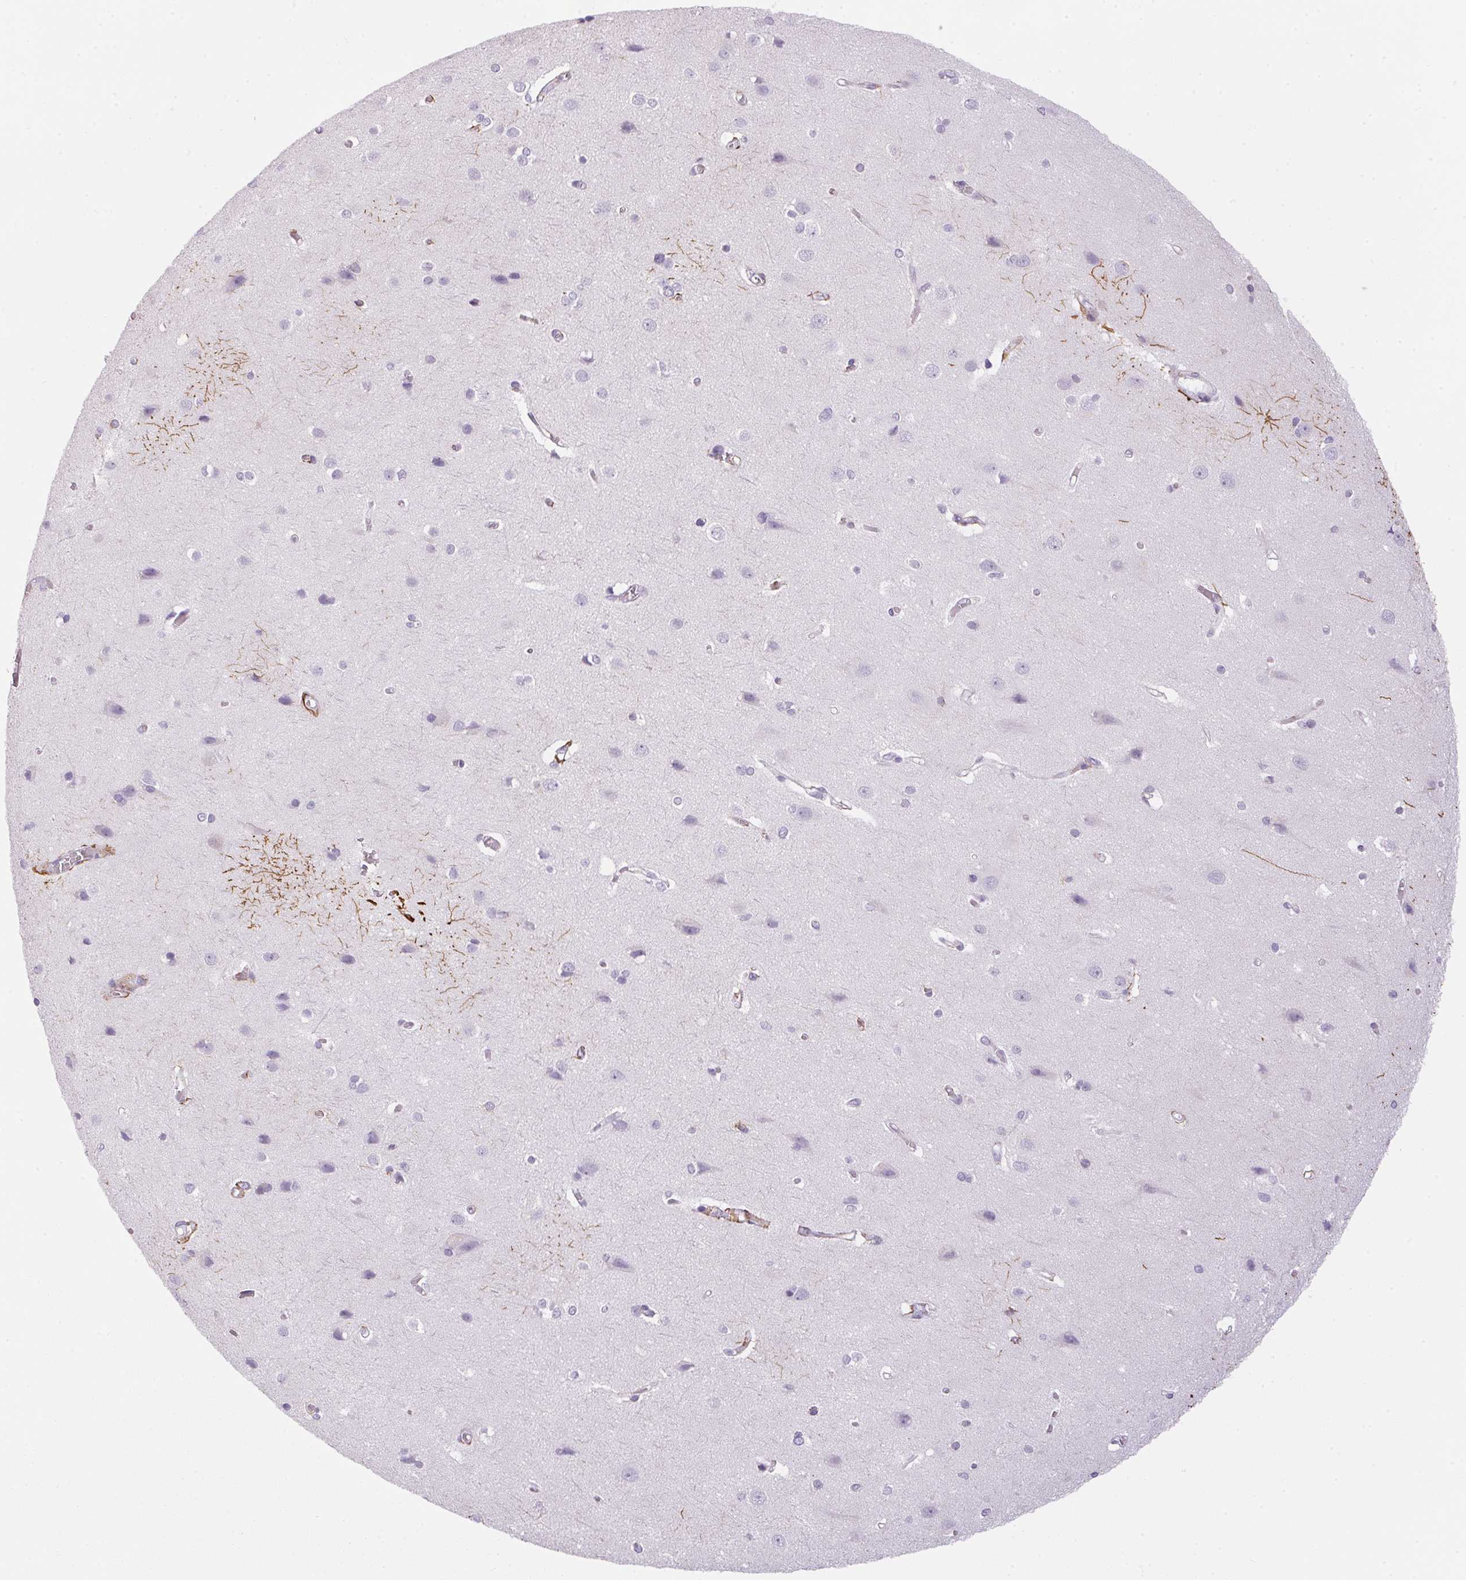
{"staining": {"intensity": "negative", "quantity": "none", "location": "none"}, "tissue": "cerebral cortex", "cell_type": "Endothelial cells", "image_type": "normal", "snomed": [{"axis": "morphology", "description": "Normal tissue, NOS"}, {"axis": "topography", "description": "Cerebral cortex"}], "caption": "Unremarkable cerebral cortex was stained to show a protein in brown. There is no significant positivity in endothelial cells. Nuclei are stained in blue.", "gene": "ECPAS", "patient": {"sex": "male", "age": 37}}